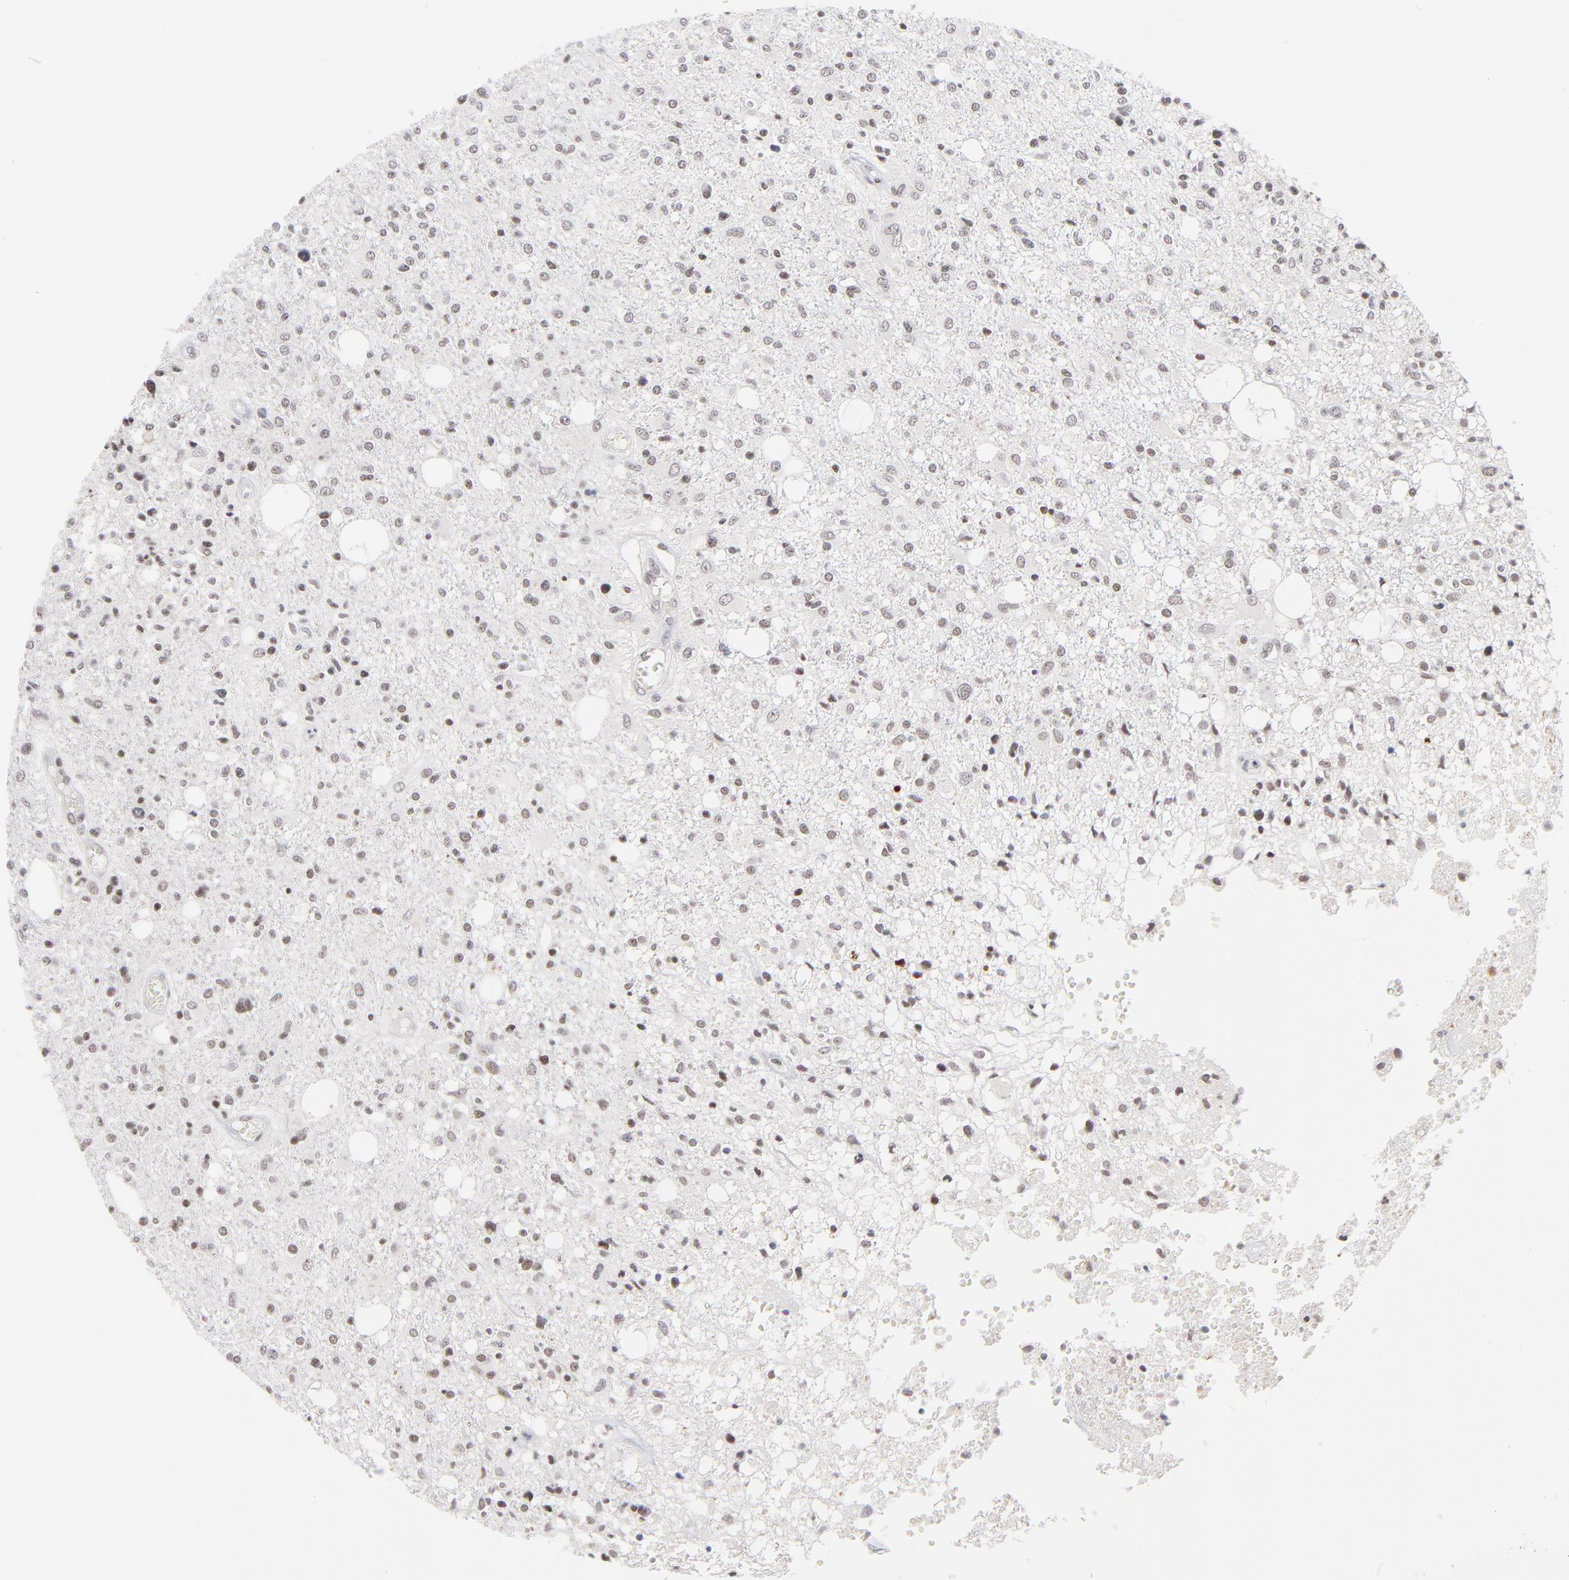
{"staining": {"intensity": "negative", "quantity": "none", "location": "none"}, "tissue": "glioma", "cell_type": "Tumor cells", "image_type": "cancer", "snomed": [{"axis": "morphology", "description": "Glioma, malignant, High grade"}, {"axis": "topography", "description": "Cerebral cortex"}], "caption": "This is a micrograph of immunohistochemistry staining of malignant high-grade glioma, which shows no staining in tumor cells.", "gene": "ZNF143", "patient": {"sex": "male", "age": 76}}